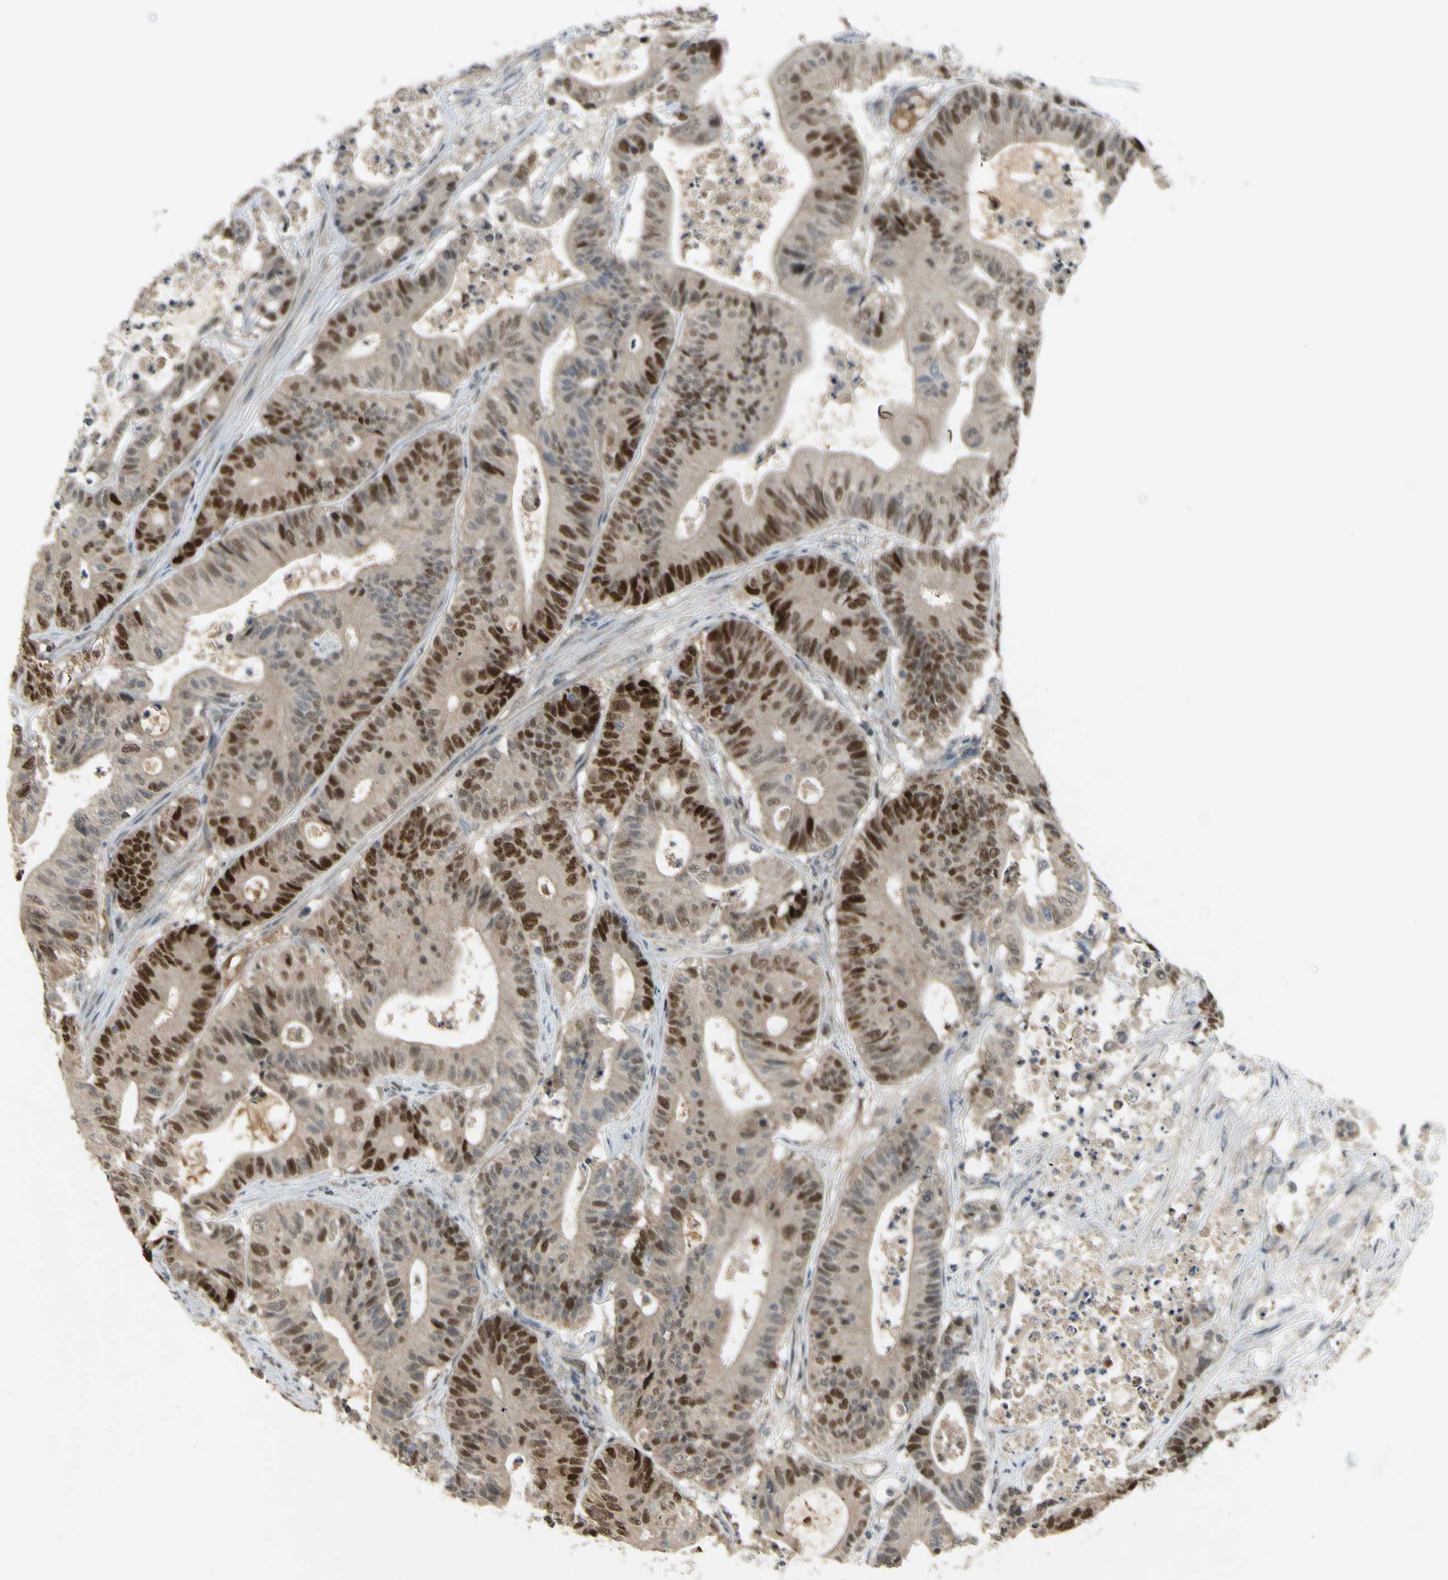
{"staining": {"intensity": "strong", "quantity": "25%-75%", "location": "nuclear"}, "tissue": "colorectal cancer", "cell_type": "Tumor cells", "image_type": "cancer", "snomed": [{"axis": "morphology", "description": "Adenocarcinoma, NOS"}, {"axis": "topography", "description": "Colon"}], "caption": "Strong nuclear expression for a protein is present in approximately 25%-75% of tumor cells of colorectal cancer using immunohistochemistry.", "gene": "RAD18", "patient": {"sex": "female", "age": 84}}